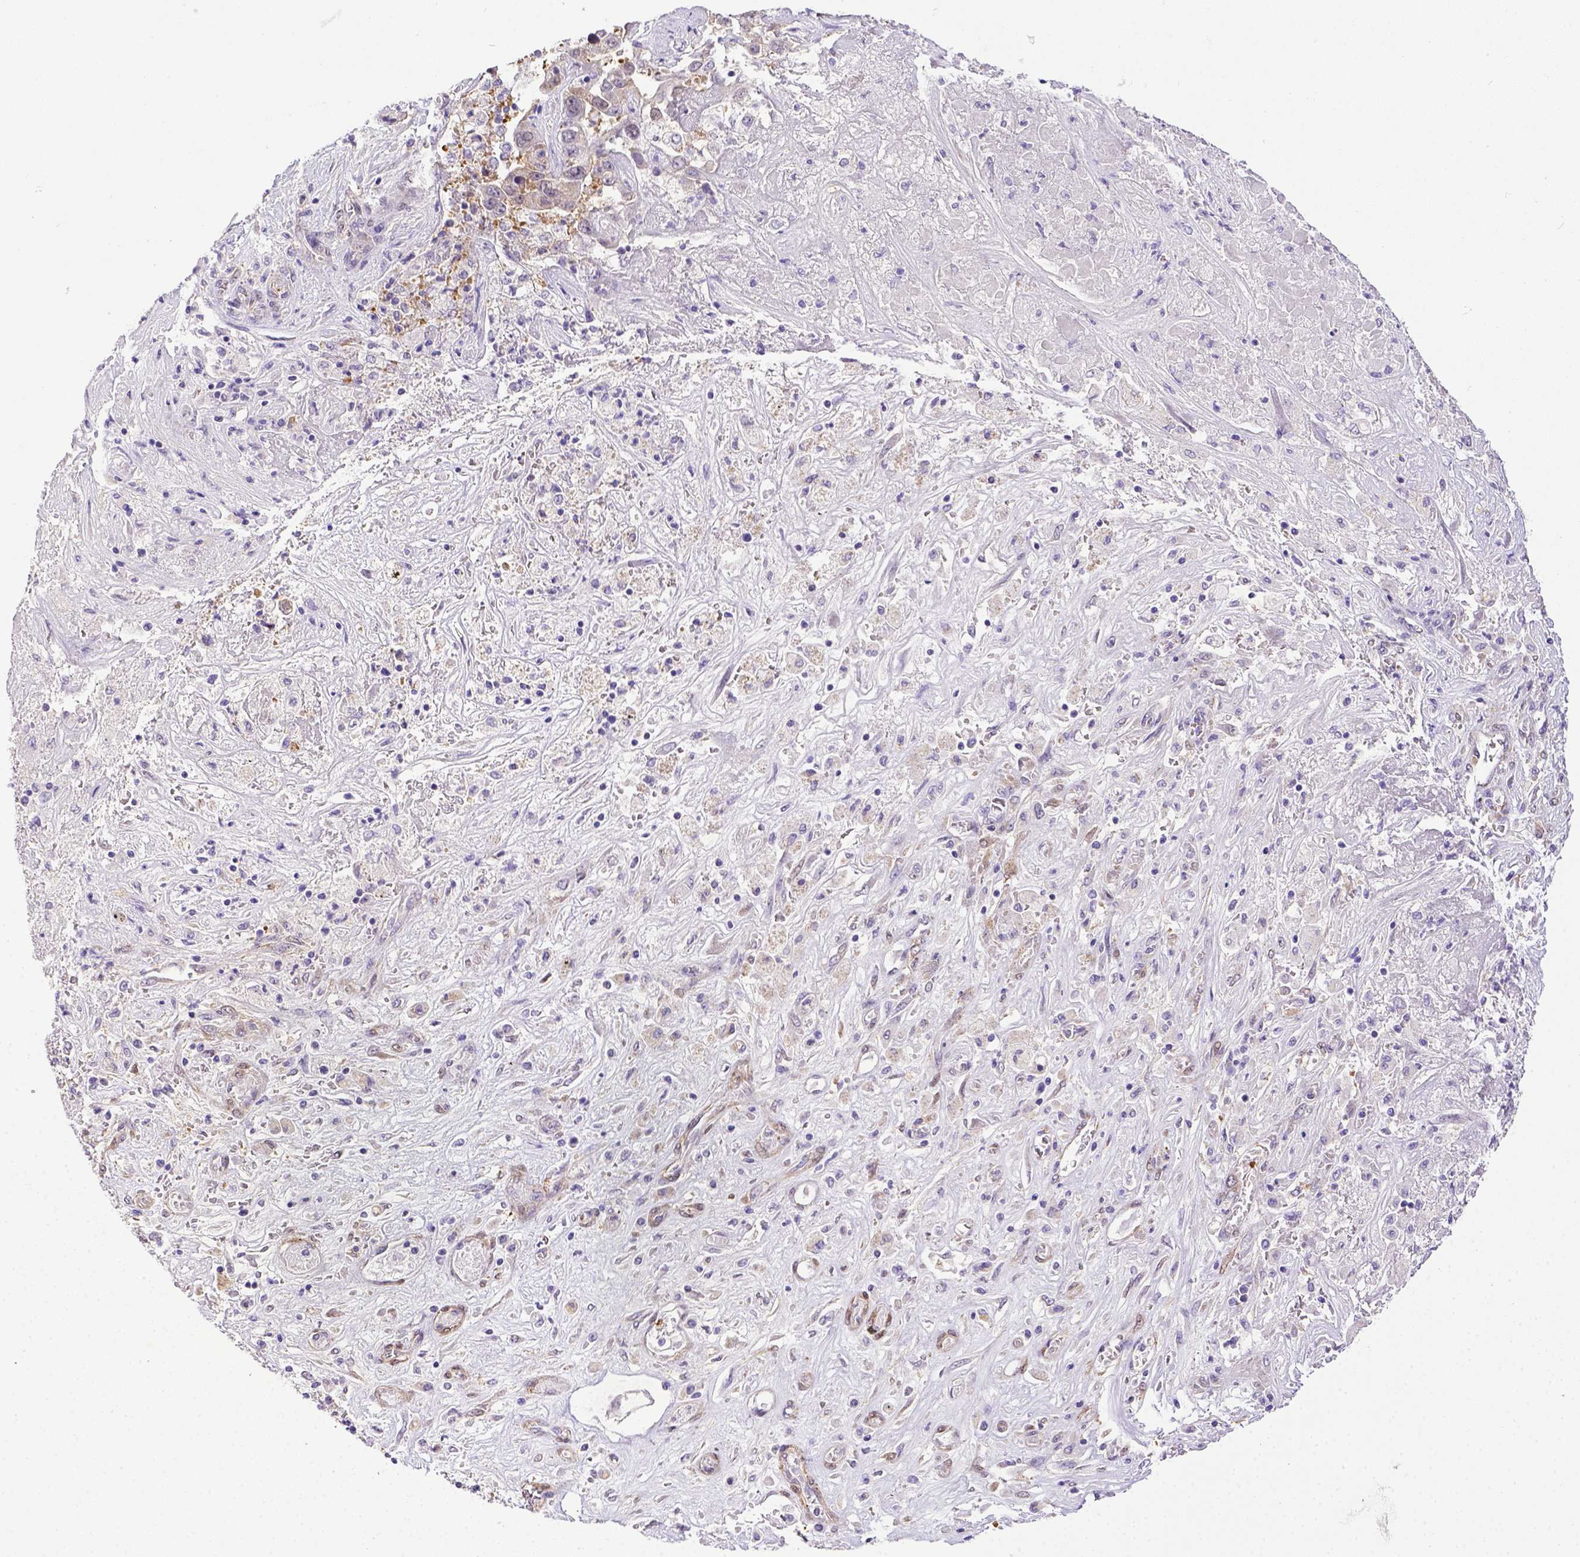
{"staining": {"intensity": "negative", "quantity": "none", "location": "none"}, "tissue": "liver cancer", "cell_type": "Tumor cells", "image_type": "cancer", "snomed": [{"axis": "morphology", "description": "Cholangiocarcinoma"}, {"axis": "topography", "description": "Liver"}], "caption": "Tumor cells show no significant protein staining in liver cancer (cholangiocarcinoma).", "gene": "BTN1A1", "patient": {"sex": "female", "age": 52}}